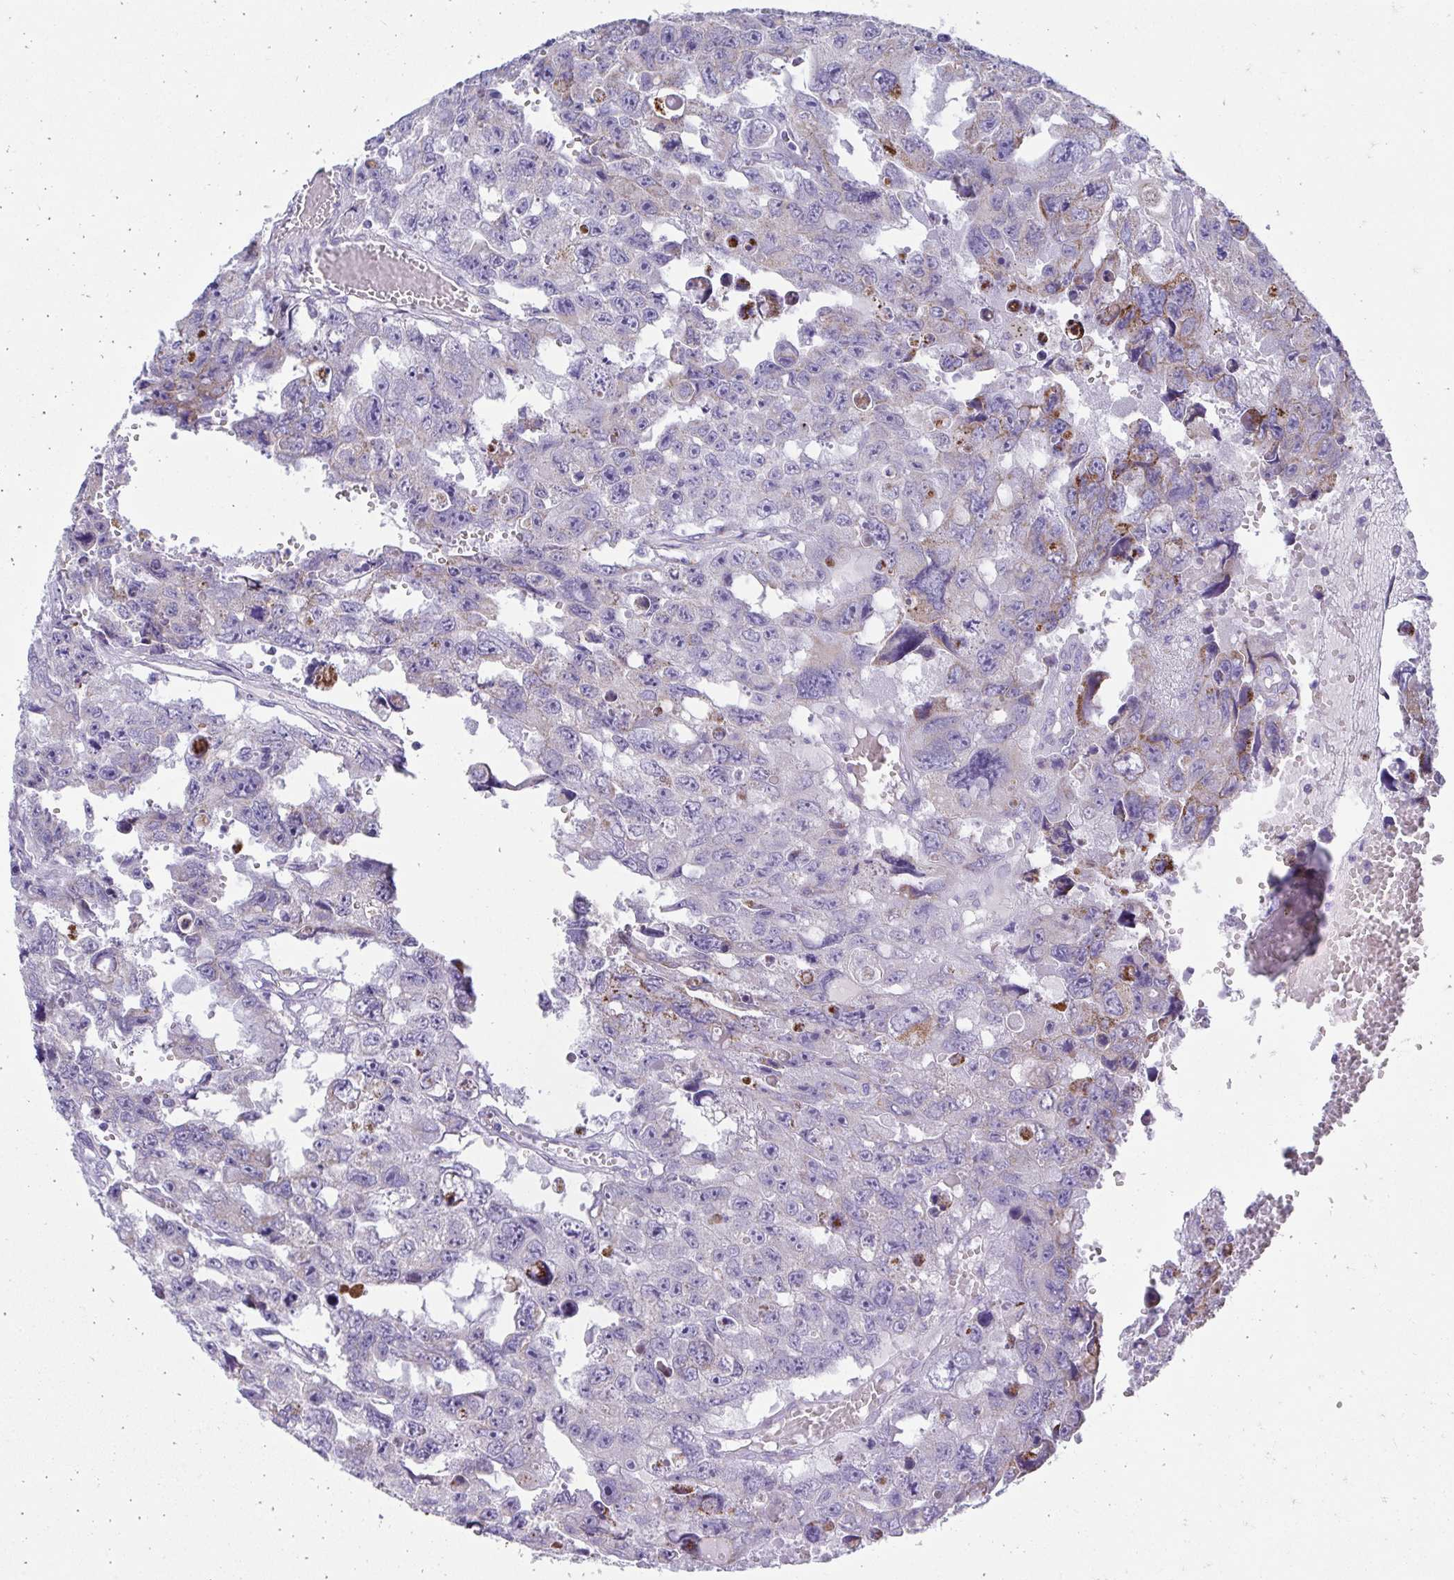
{"staining": {"intensity": "negative", "quantity": "none", "location": "none"}, "tissue": "testis cancer", "cell_type": "Tumor cells", "image_type": "cancer", "snomed": [{"axis": "morphology", "description": "Seminoma, NOS"}, {"axis": "topography", "description": "Testis"}], "caption": "Immunohistochemistry (IHC) photomicrograph of neoplastic tissue: testis cancer (seminoma) stained with DAB (3,3'-diaminobenzidine) exhibits no significant protein positivity in tumor cells.", "gene": "PRRG3", "patient": {"sex": "male", "age": 26}}